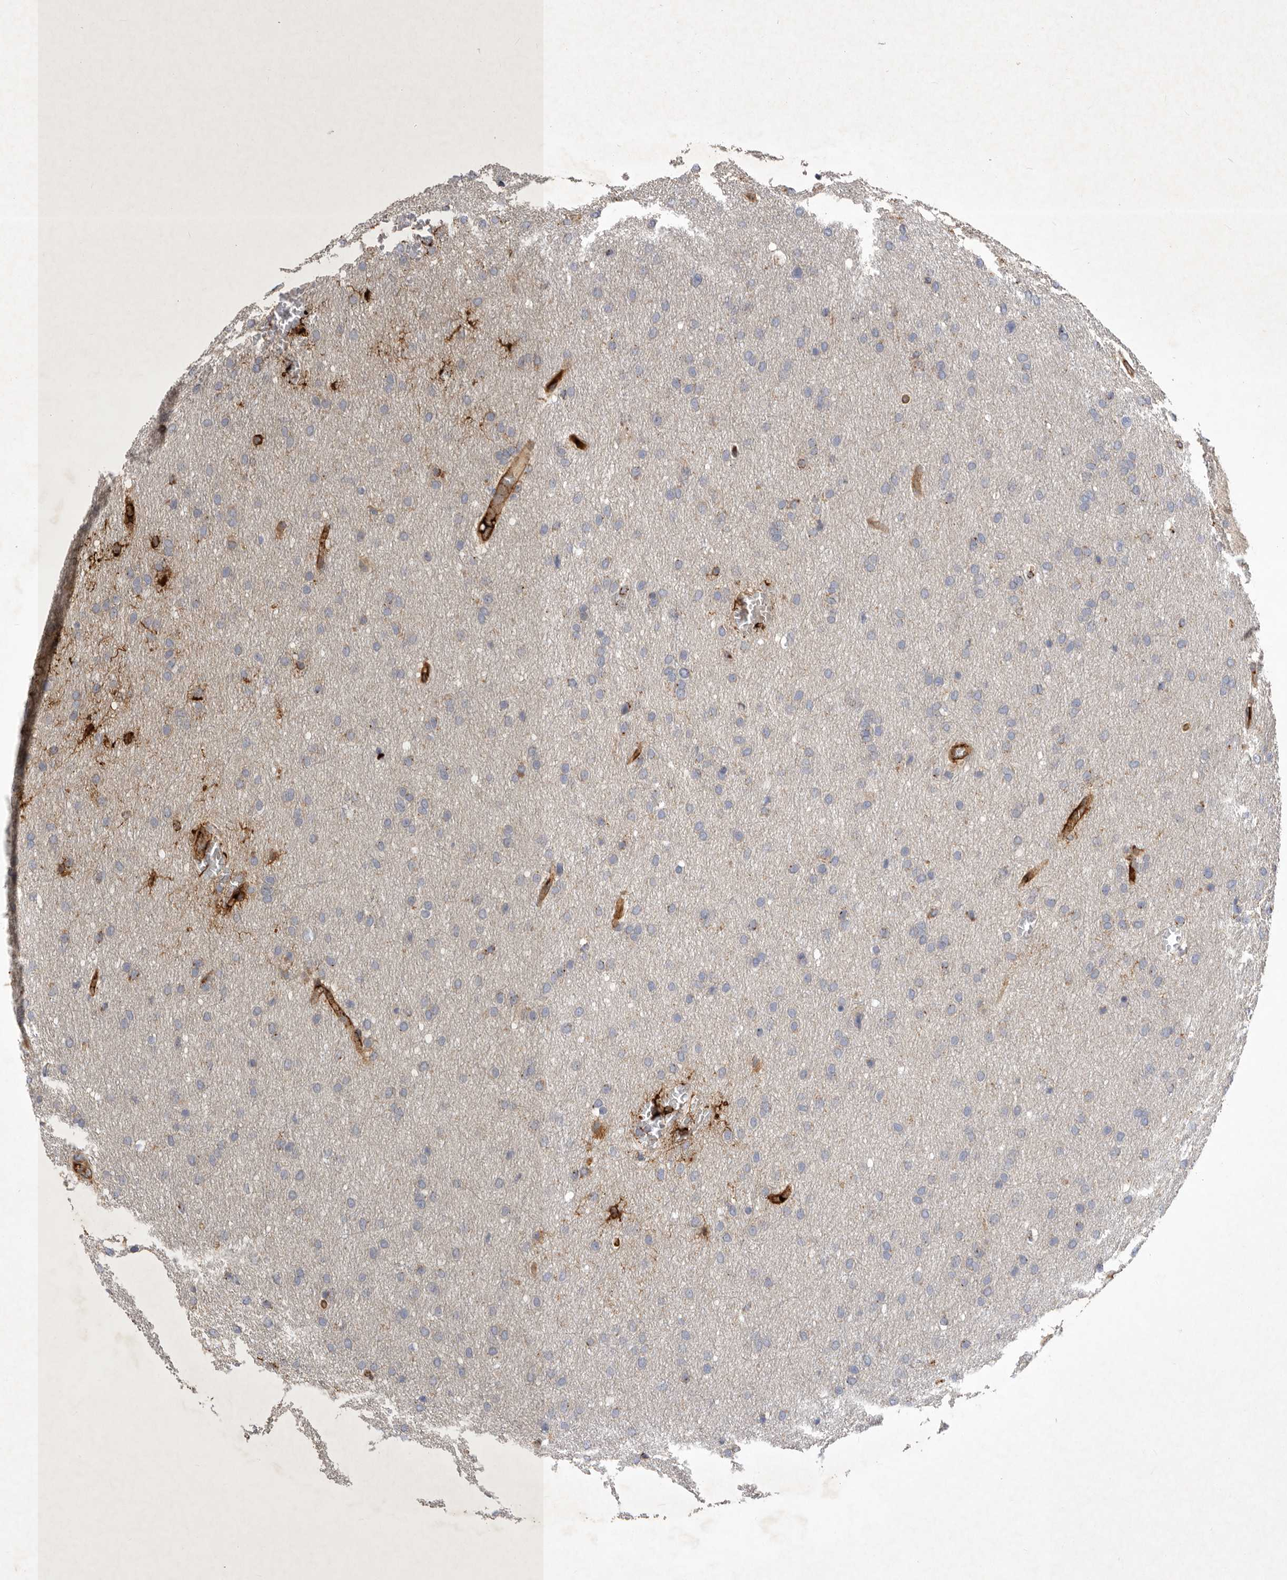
{"staining": {"intensity": "negative", "quantity": "none", "location": "none"}, "tissue": "glioma", "cell_type": "Tumor cells", "image_type": "cancer", "snomed": [{"axis": "morphology", "description": "Glioma, malignant, Low grade"}, {"axis": "topography", "description": "Brain"}], "caption": "A histopathology image of glioma stained for a protein demonstrates no brown staining in tumor cells.", "gene": "MLPH", "patient": {"sex": "female", "age": 37}}